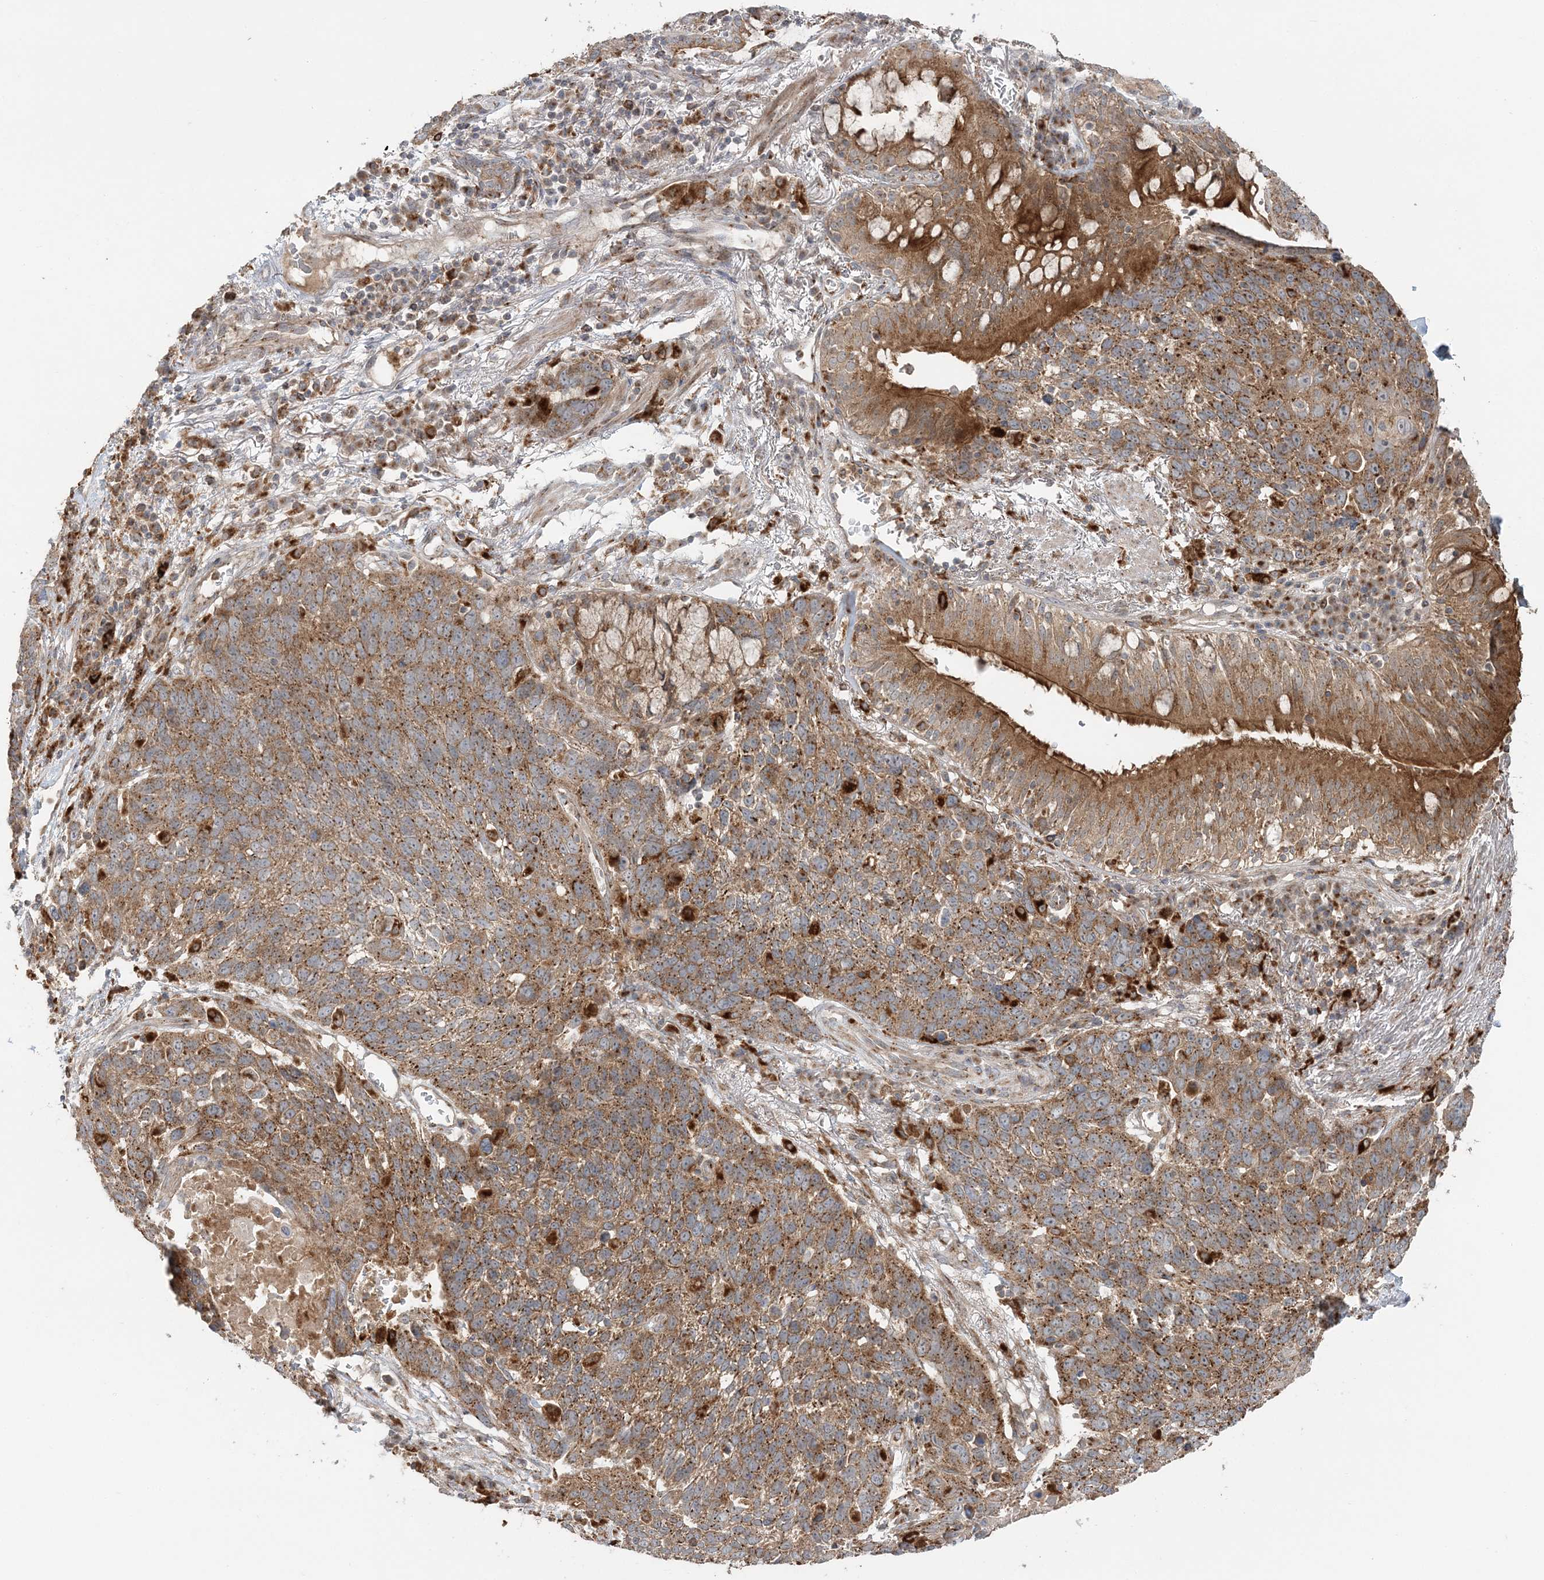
{"staining": {"intensity": "moderate", "quantity": ">75%", "location": "cytoplasmic/membranous"}, "tissue": "lung cancer", "cell_type": "Tumor cells", "image_type": "cancer", "snomed": [{"axis": "morphology", "description": "Squamous cell carcinoma, NOS"}, {"axis": "topography", "description": "Lung"}], "caption": "Immunohistochemistry image of human lung cancer (squamous cell carcinoma) stained for a protein (brown), which displays medium levels of moderate cytoplasmic/membranous expression in about >75% of tumor cells.", "gene": "ABCC3", "patient": {"sex": "male", "age": 66}}